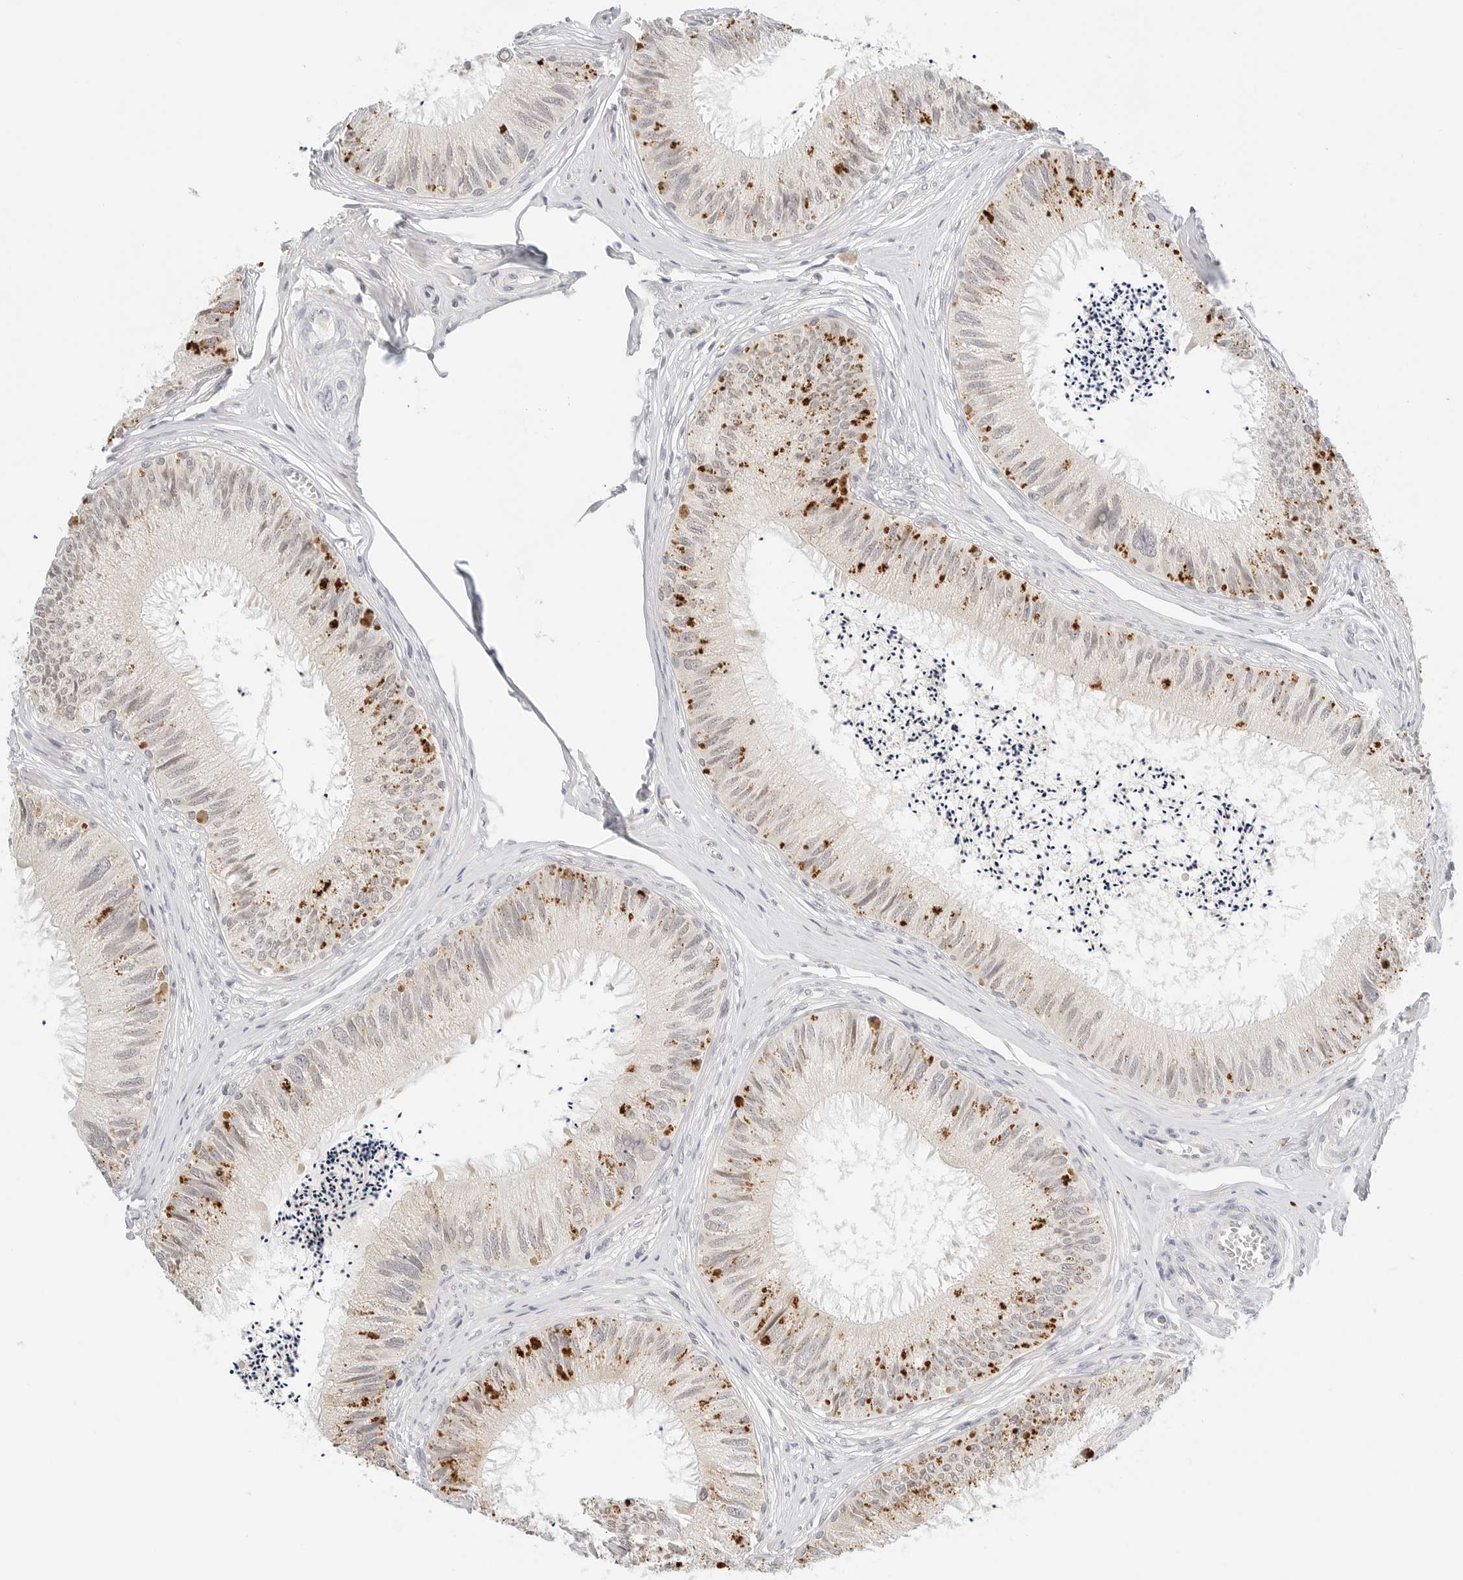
{"staining": {"intensity": "moderate", "quantity": "<25%", "location": "cytoplasmic/membranous"}, "tissue": "epididymis", "cell_type": "Glandular cells", "image_type": "normal", "snomed": [{"axis": "morphology", "description": "Normal tissue, NOS"}, {"axis": "topography", "description": "Epididymis"}], "caption": "Human epididymis stained with a brown dye exhibits moderate cytoplasmic/membranous positive staining in approximately <25% of glandular cells.", "gene": "NEO1", "patient": {"sex": "male", "age": 79}}